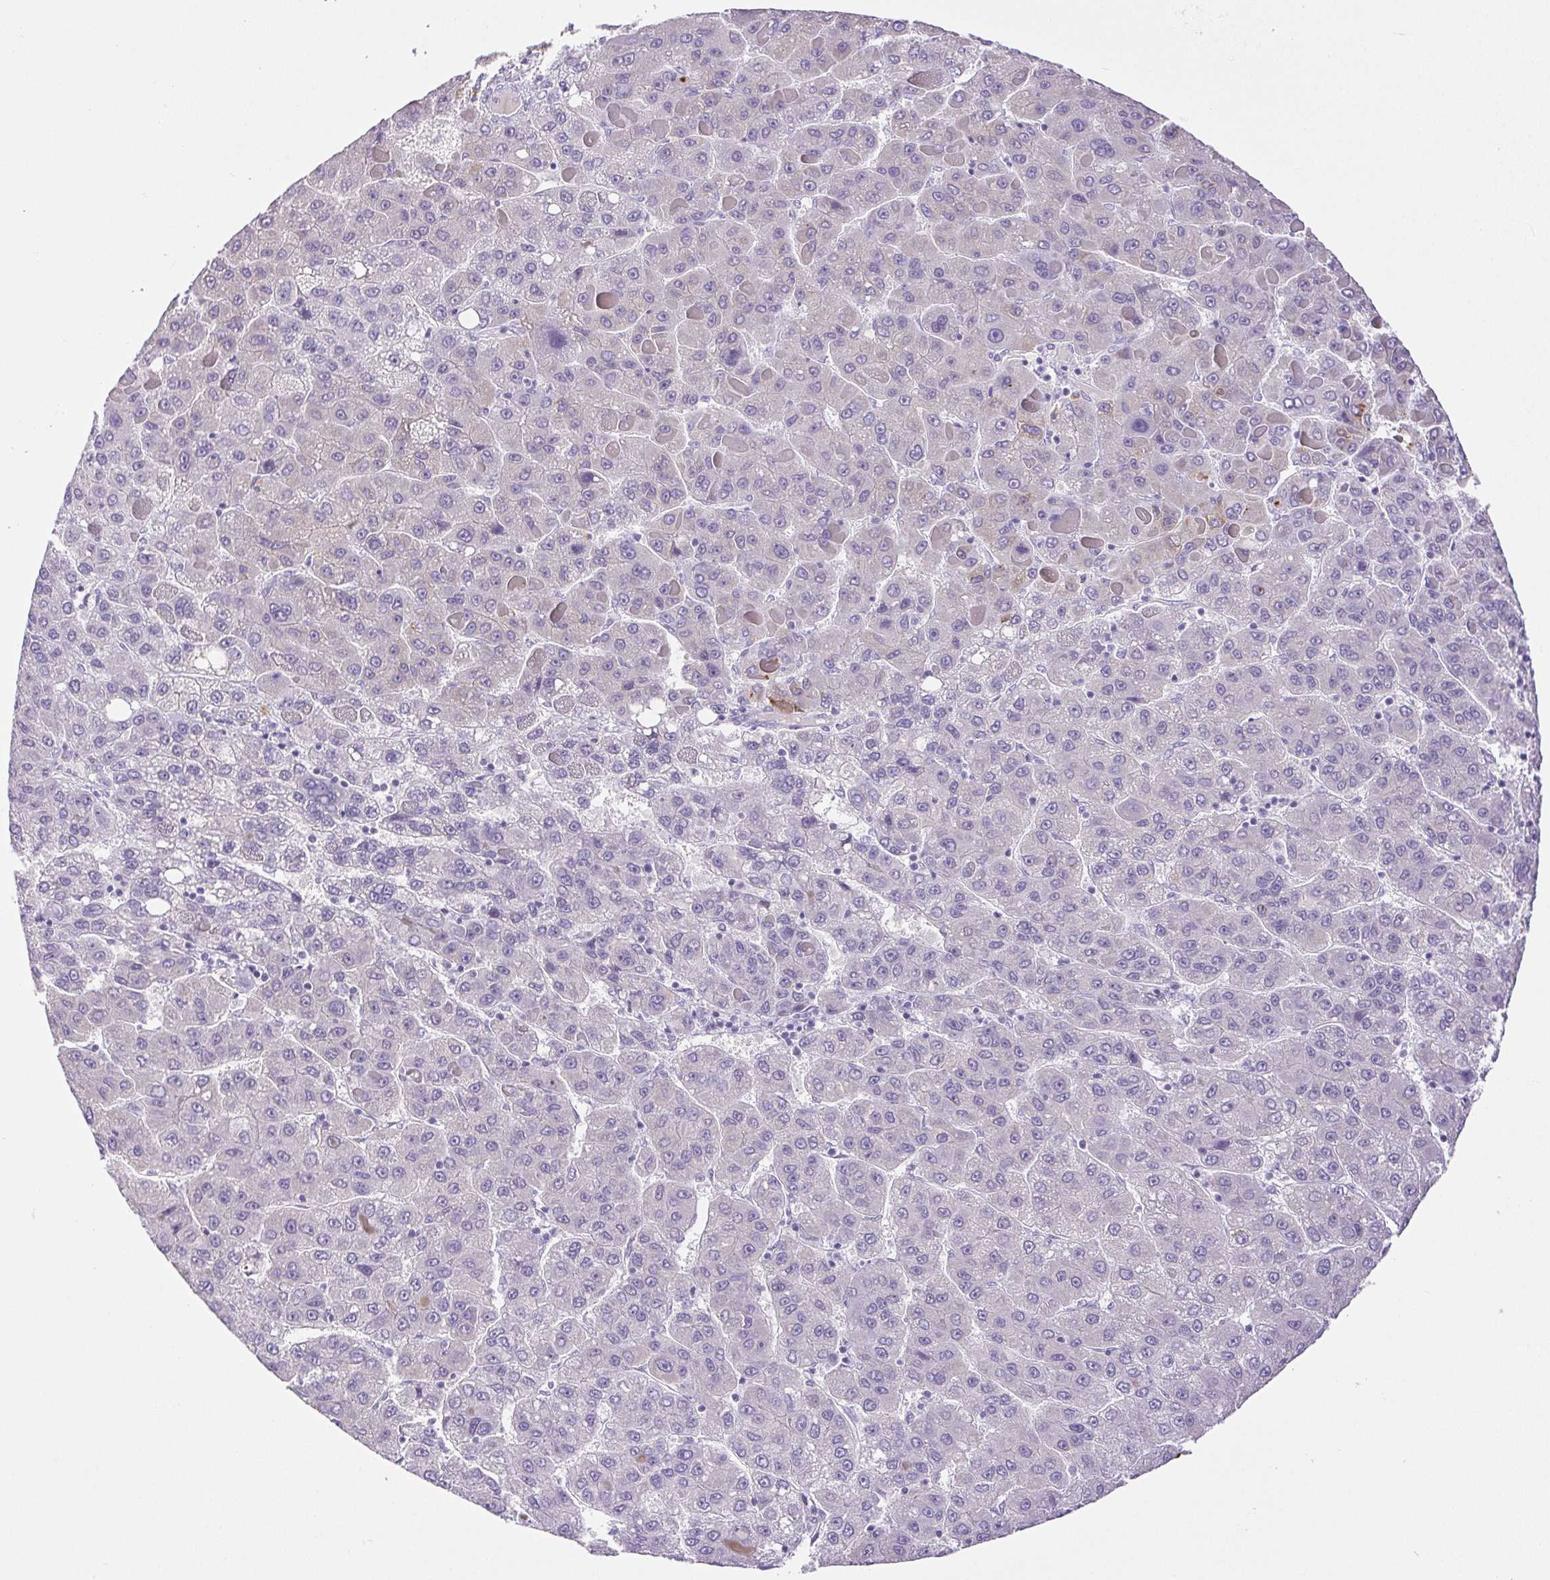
{"staining": {"intensity": "negative", "quantity": "none", "location": "none"}, "tissue": "liver cancer", "cell_type": "Tumor cells", "image_type": "cancer", "snomed": [{"axis": "morphology", "description": "Carcinoma, Hepatocellular, NOS"}, {"axis": "topography", "description": "Liver"}], "caption": "Liver cancer (hepatocellular carcinoma) was stained to show a protein in brown. There is no significant staining in tumor cells.", "gene": "PAPPA2", "patient": {"sex": "female", "age": 82}}